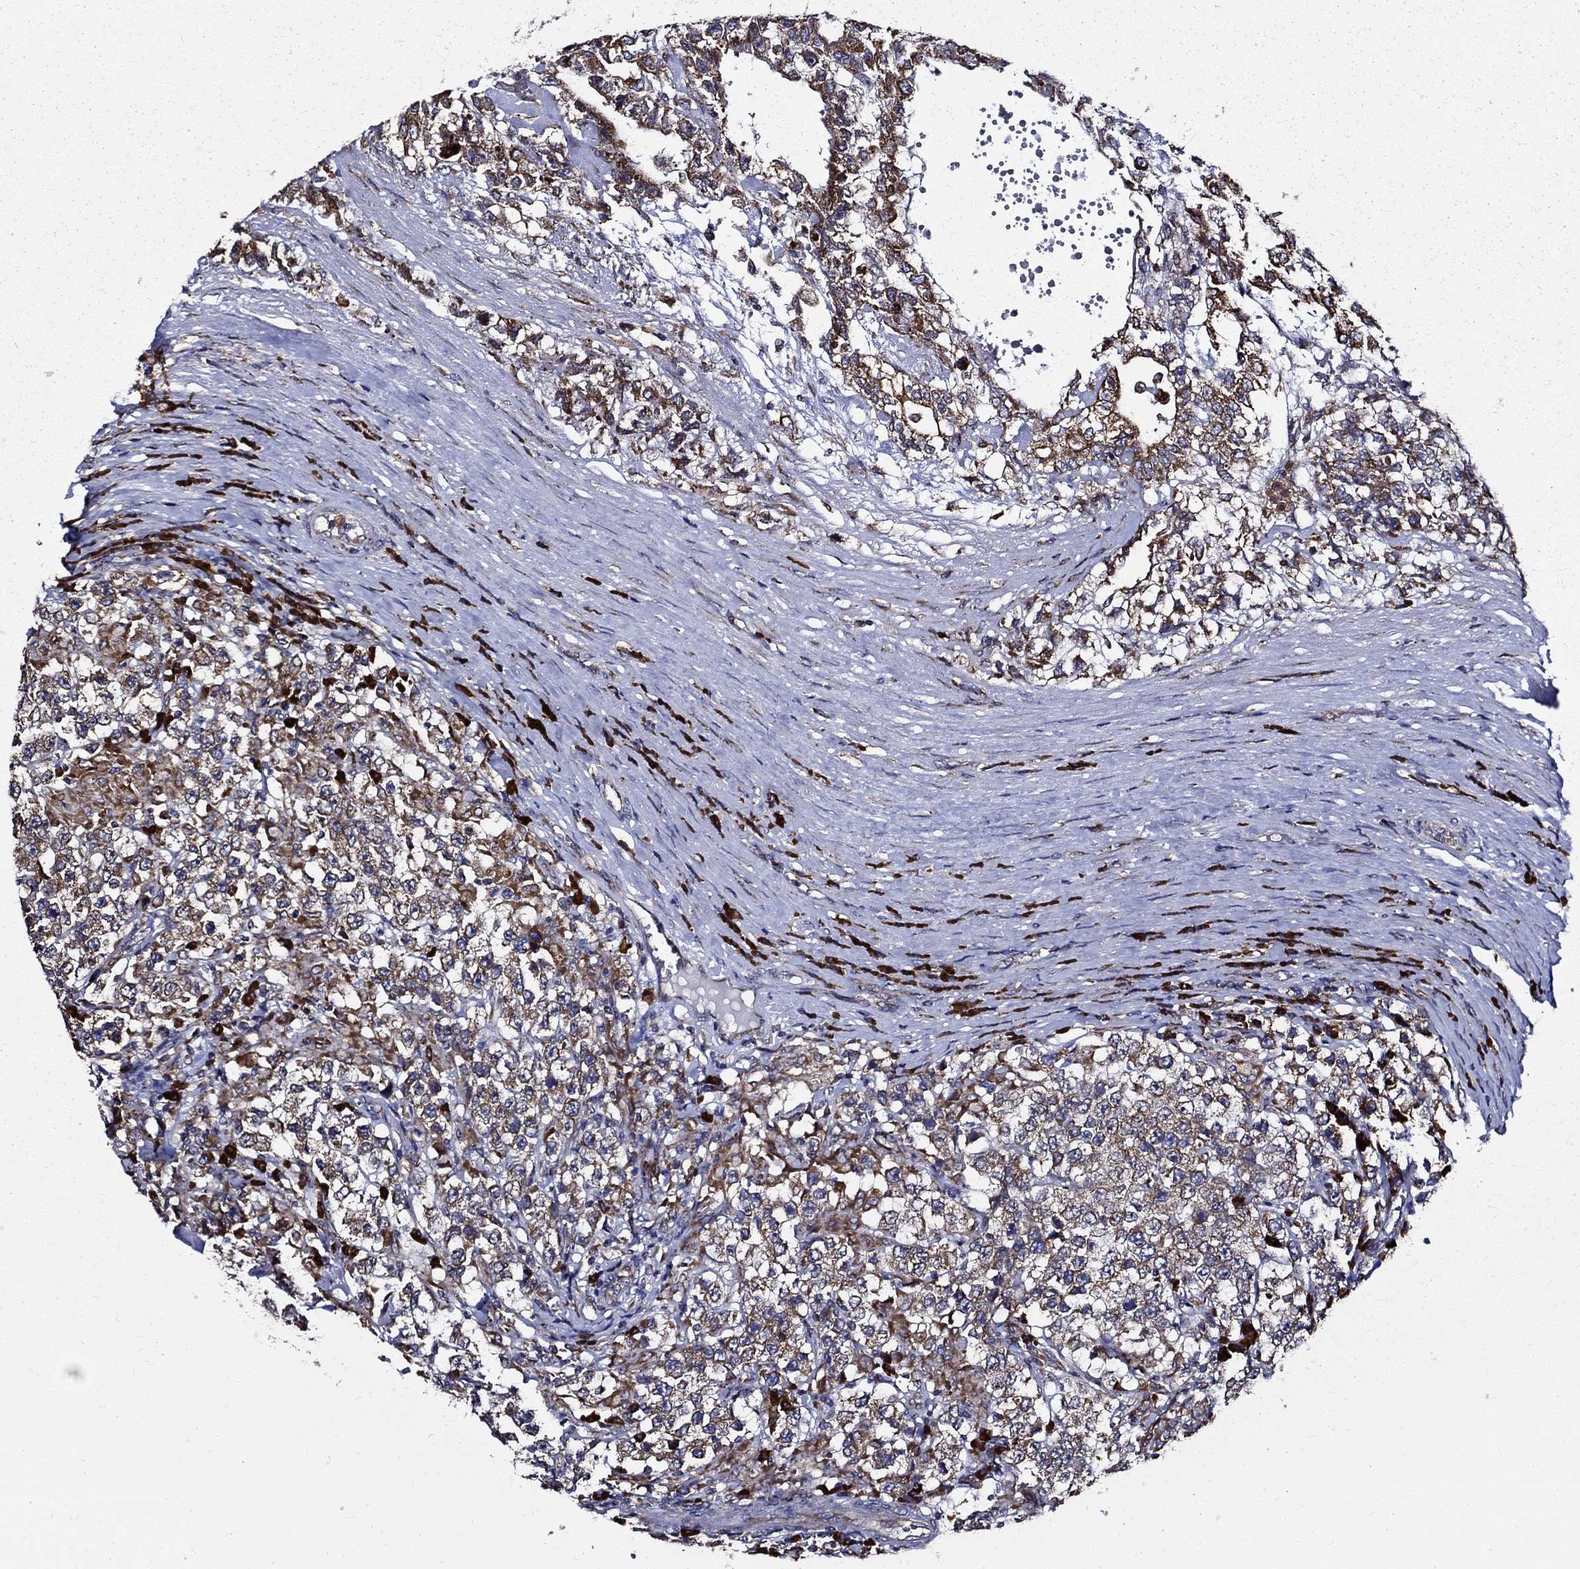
{"staining": {"intensity": "moderate", "quantity": ">75%", "location": "cytoplasmic/membranous"}, "tissue": "testis cancer", "cell_type": "Tumor cells", "image_type": "cancer", "snomed": [{"axis": "morphology", "description": "Seminoma, NOS"}, {"axis": "morphology", "description": "Carcinoma, Embryonal, NOS"}, {"axis": "topography", "description": "Testis"}], "caption": "Protein positivity by immunohistochemistry (IHC) displays moderate cytoplasmic/membranous staining in about >75% of tumor cells in testis cancer (embryonal carcinoma). The staining was performed using DAB, with brown indicating positive protein expression. Nuclei are stained blue with hematoxylin.", "gene": "PRDX4", "patient": {"sex": "male", "age": 41}}